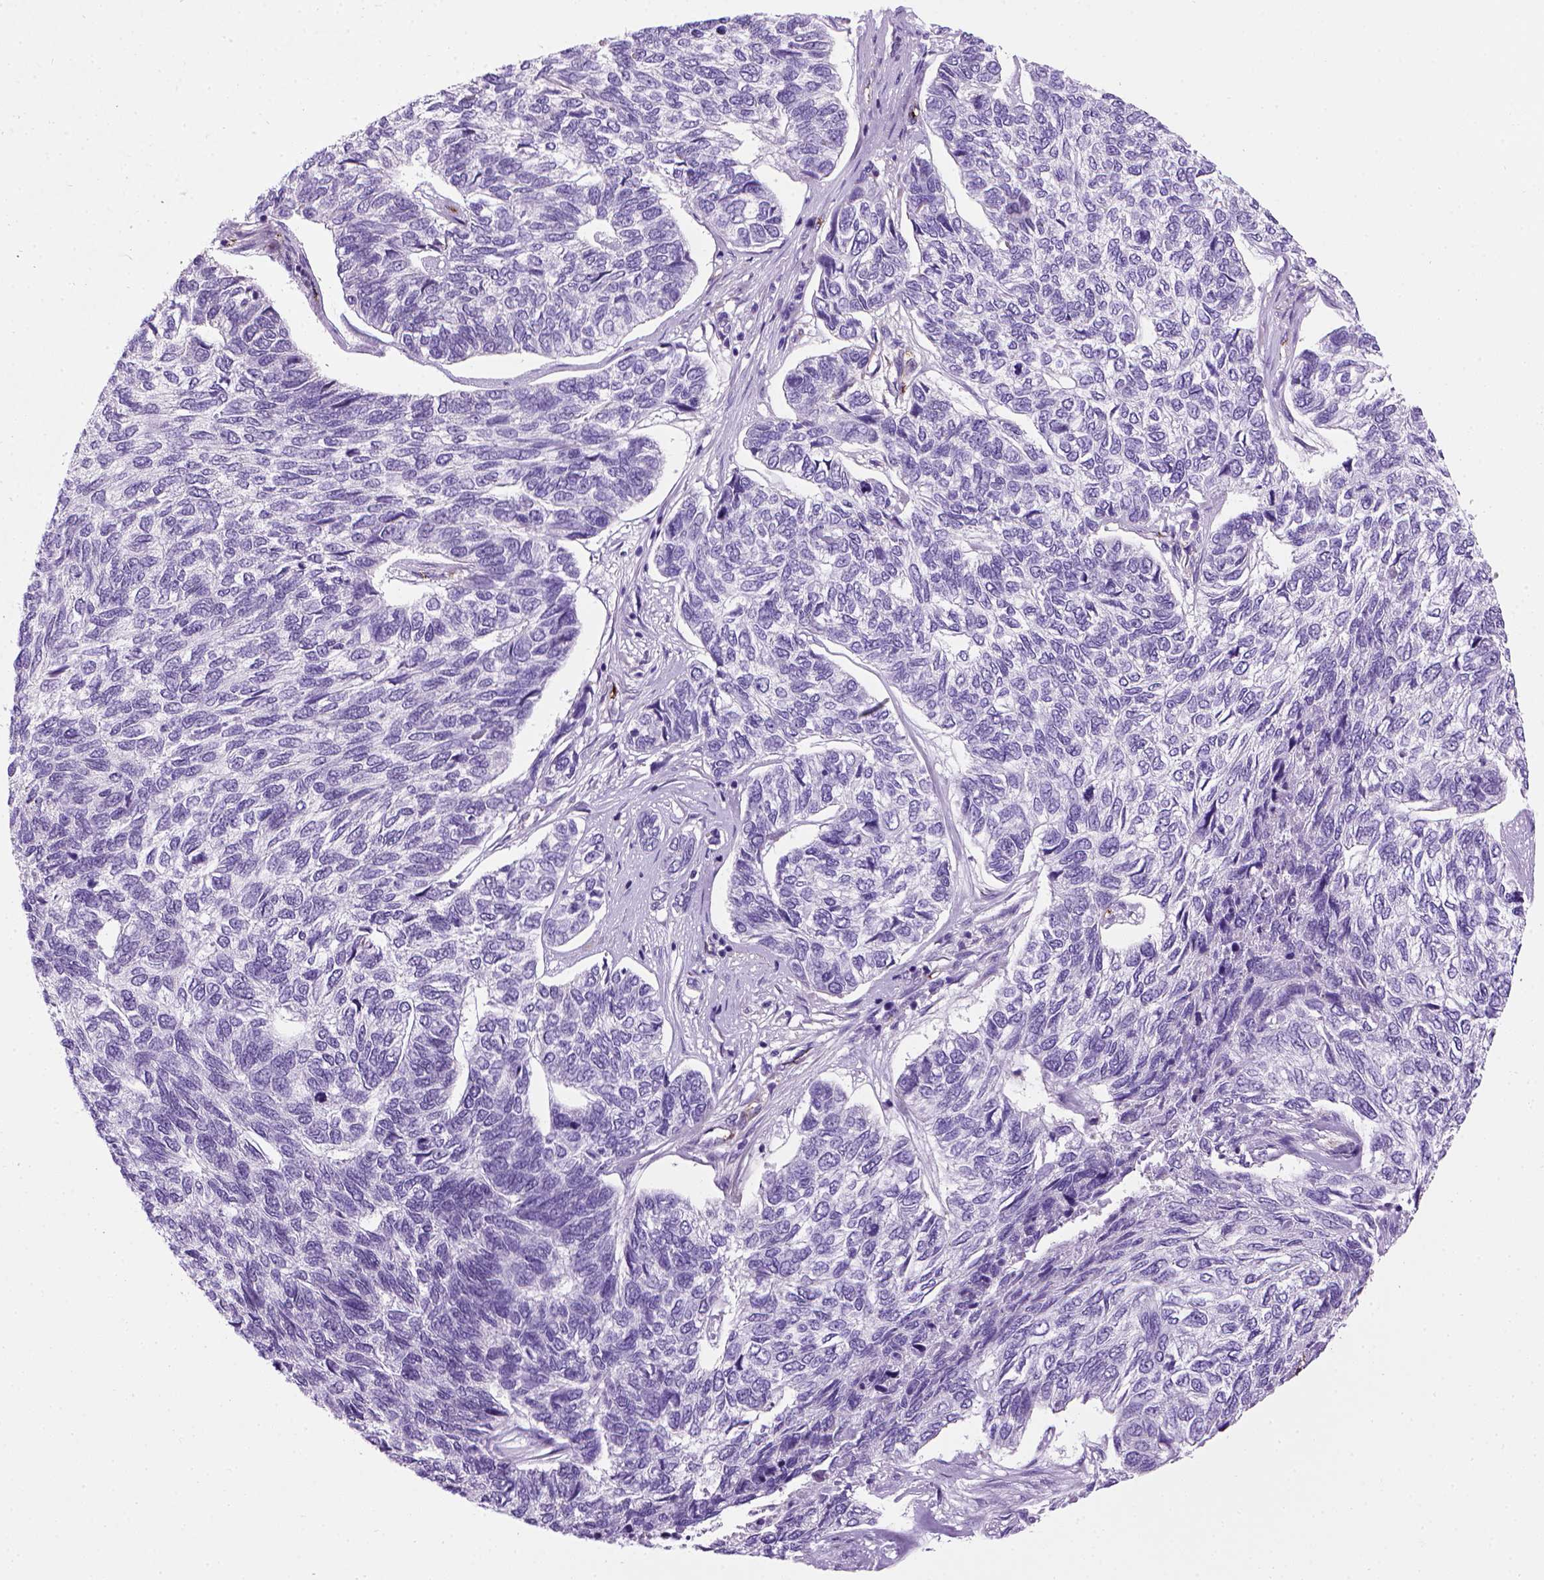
{"staining": {"intensity": "negative", "quantity": "none", "location": "none"}, "tissue": "skin cancer", "cell_type": "Tumor cells", "image_type": "cancer", "snomed": [{"axis": "morphology", "description": "Basal cell carcinoma"}, {"axis": "topography", "description": "Skin"}], "caption": "This is a photomicrograph of immunohistochemistry (IHC) staining of skin cancer (basal cell carcinoma), which shows no expression in tumor cells.", "gene": "VWF", "patient": {"sex": "female", "age": 65}}